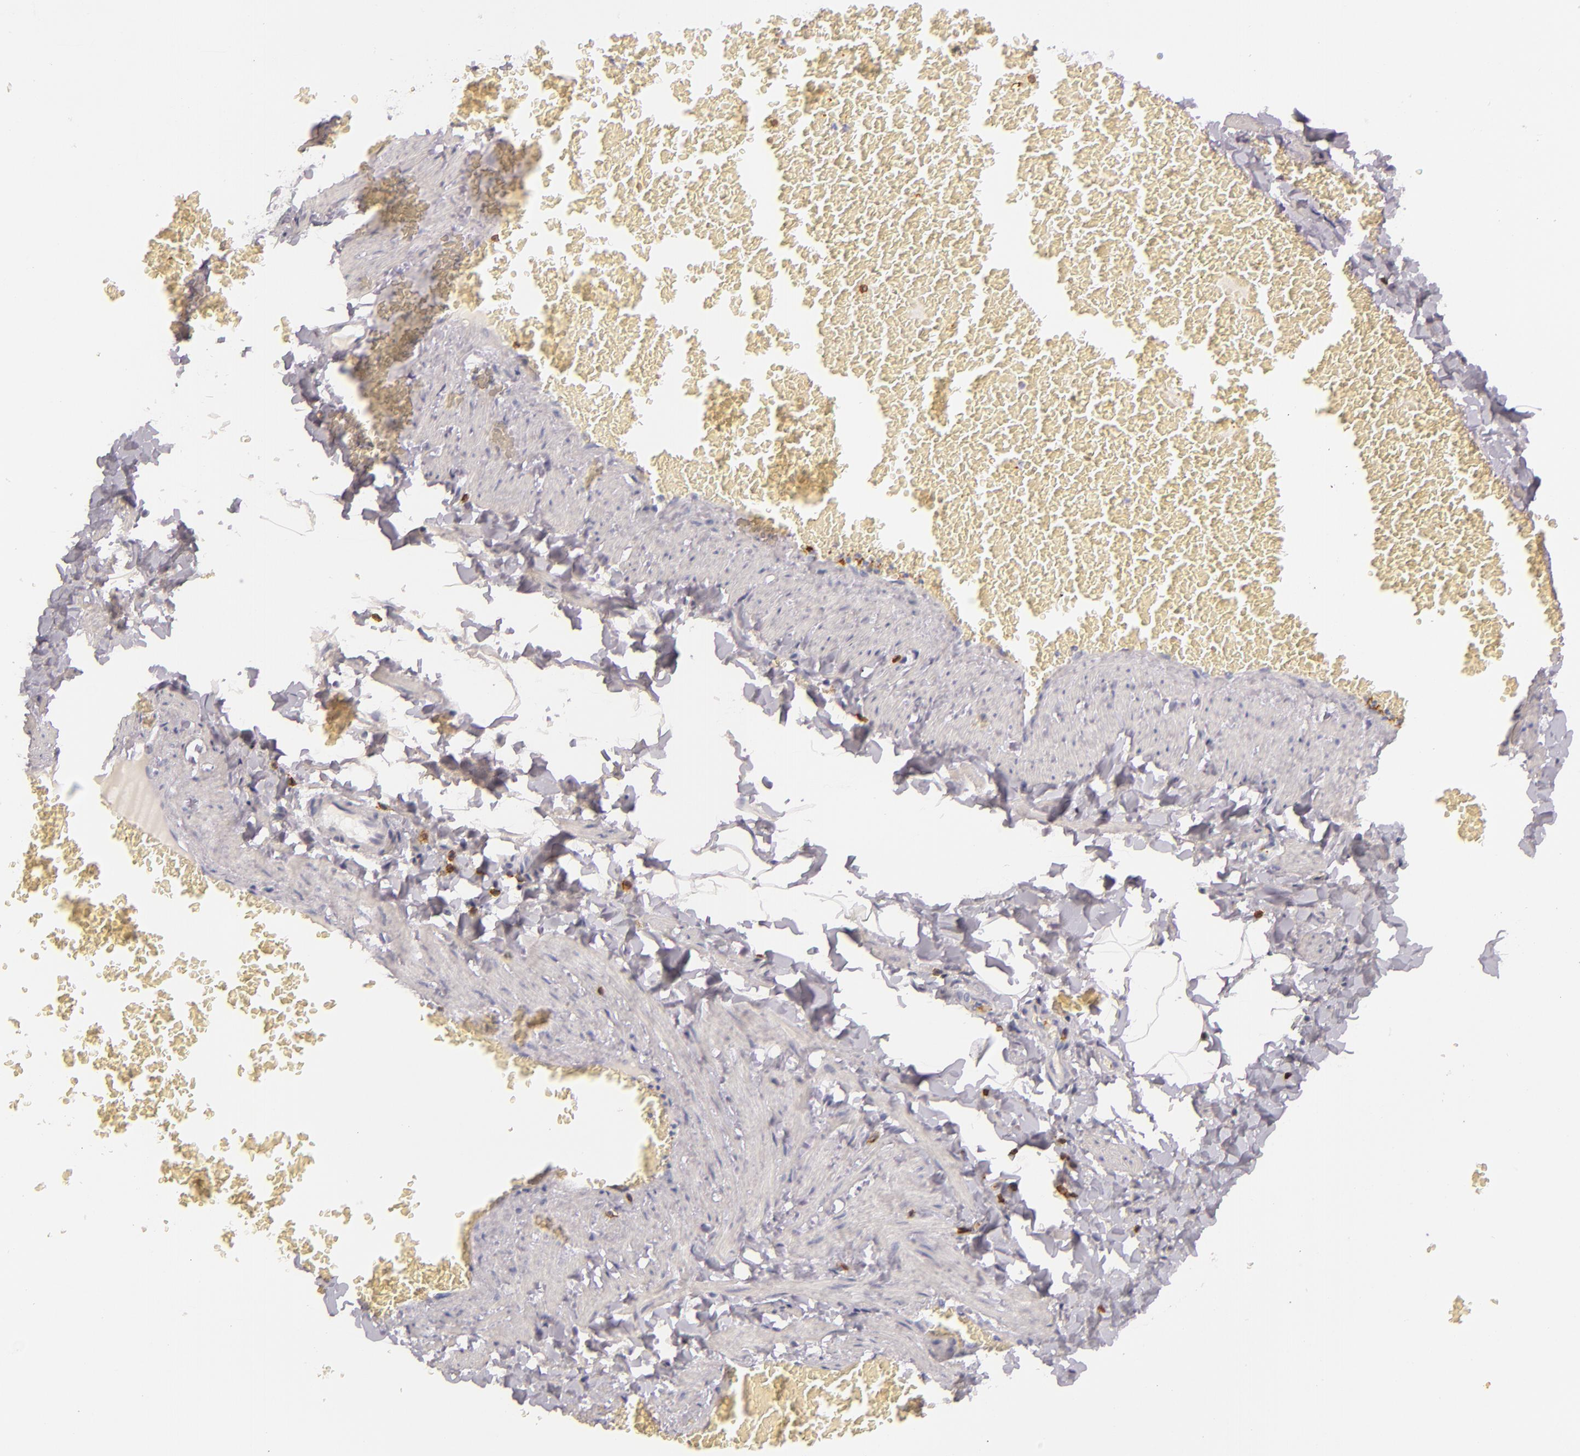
{"staining": {"intensity": "negative", "quantity": "none", "location": "none"}, "tissue": "adipose tissue", "cell_type": "Adipocytes", "image_type": "normal", "snomed": [{"axis": "morphology", "description": "Normal tissue, NOS"}, {"axis": "topography", "description": "Vascular tissue"}], "caption": "Adipocytes show no significant protein staining in normal adipose tissue.", "gene": "LAT", "patient": {"sex": "male", "age": 41}}